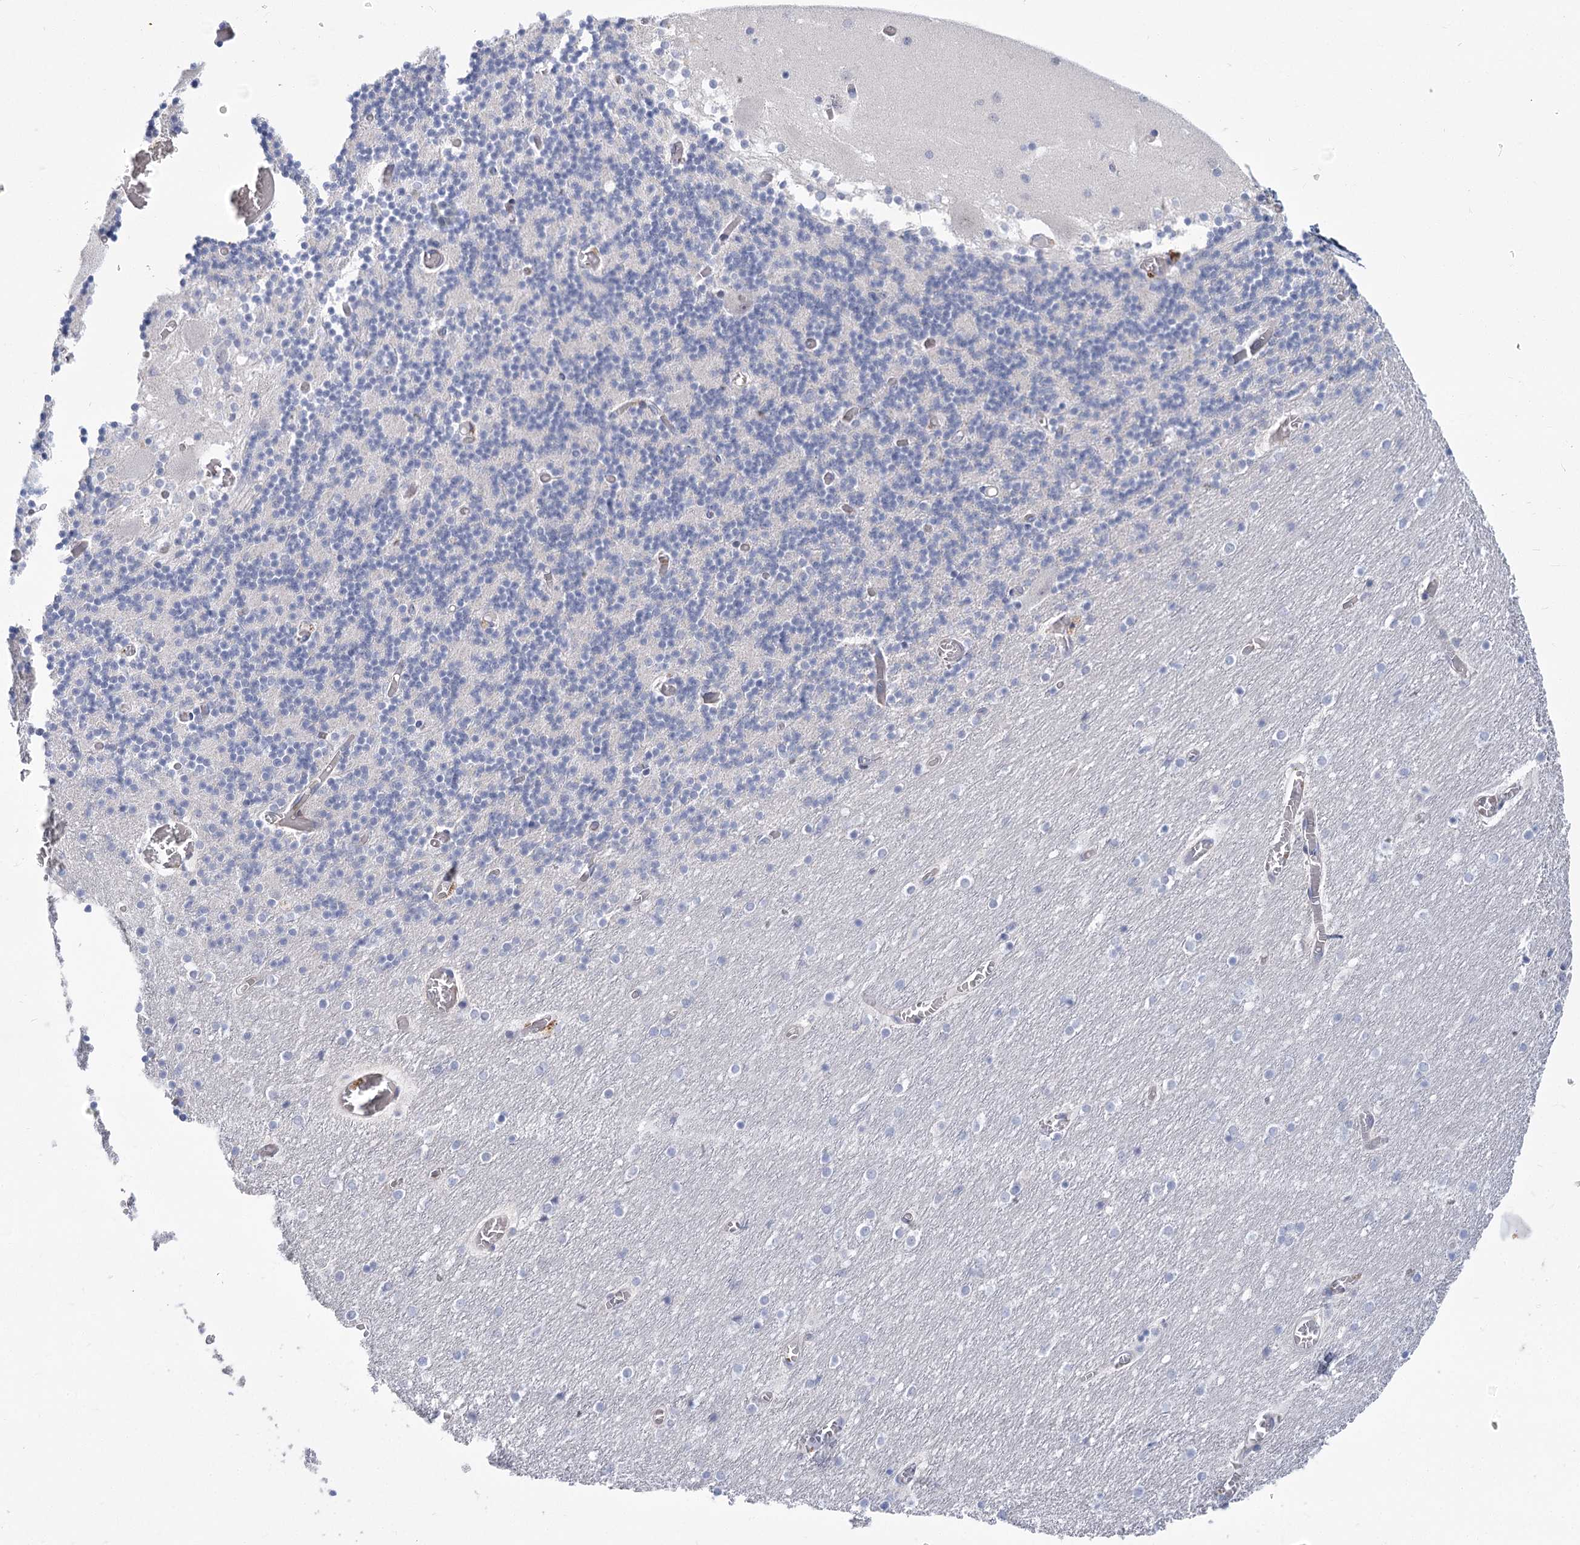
{"staining": {"intensity": "negative", "quantity": "none", "location": "none"}, "tissue": "cerebellum", "cell_type": "Cells in granular layer", "image_type": "normal", "snomed": [{"axis": "morphology", "description": "Normal tissue, NOS"}, {"axis": "topography", "description": "Cerebellum"}], "caption": "Immunohistochemical staining of benign cerebellum demonstrates no significant staining in cells in granular layer. (DAB immunohistochemistry (IHC) visualized using brightfield microscopy, high magnification).", "gene": "THAP6", "patient": {"sex": "female", "age": 28}}